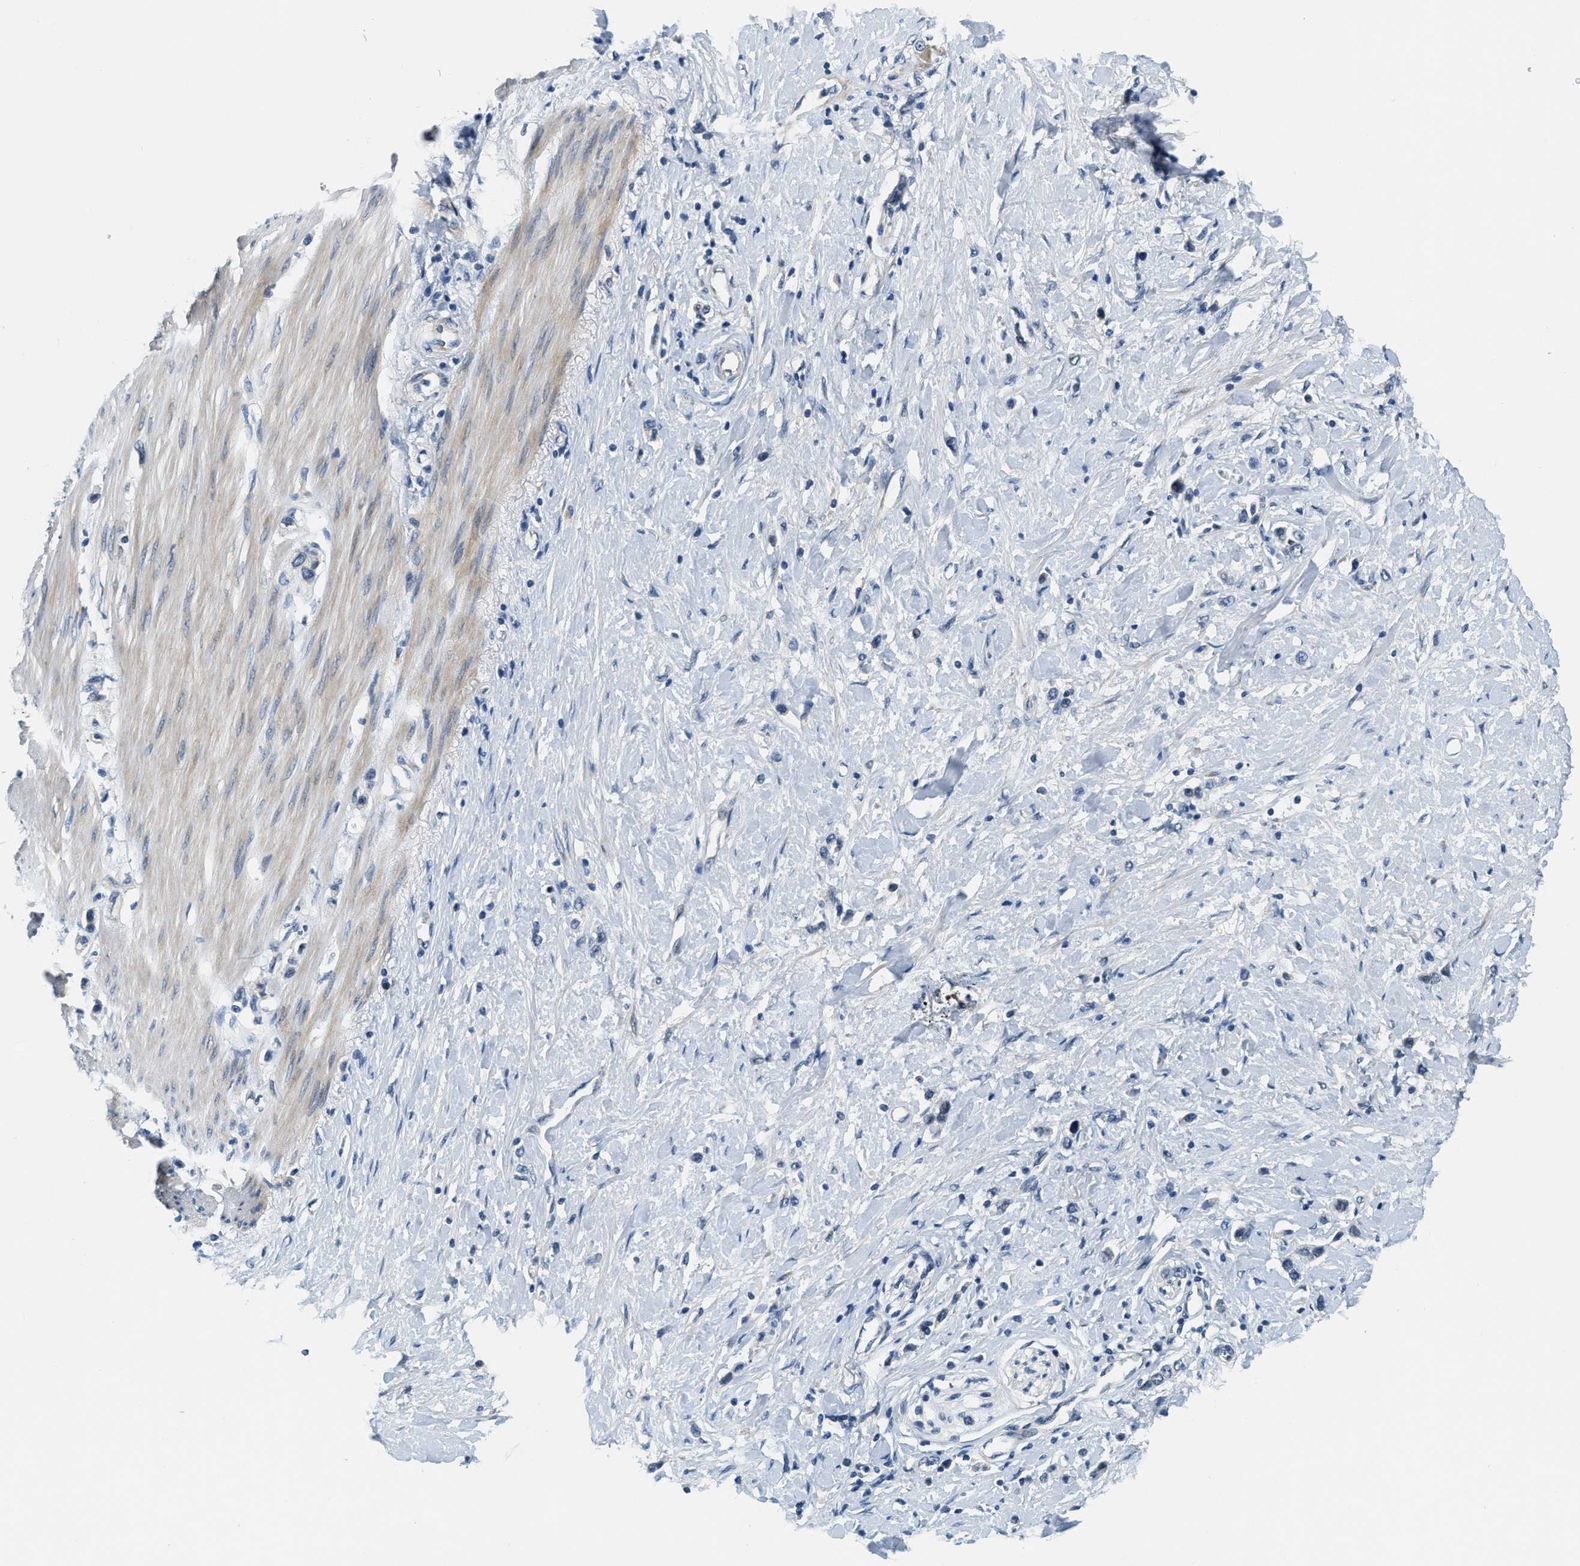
{"staining": {"intensity": "negative", "quantity": "none", "location": "none"}, "tissue": "stomach cancer", "cell_type": "Tumor cells", "image_type": "cancer", "snomed": [{"axis": "morphology", "description": "Adenocarcinoma, NOS"}, {"axis": "topography", "description": "Stomach"}], "caption": "Immunohistochemistry (IHC) of human stomach adenocarcinoma shows no positivity in tumor cells.", "gene": "YAE1", "patient": {"sex": "female", "age": 65}}